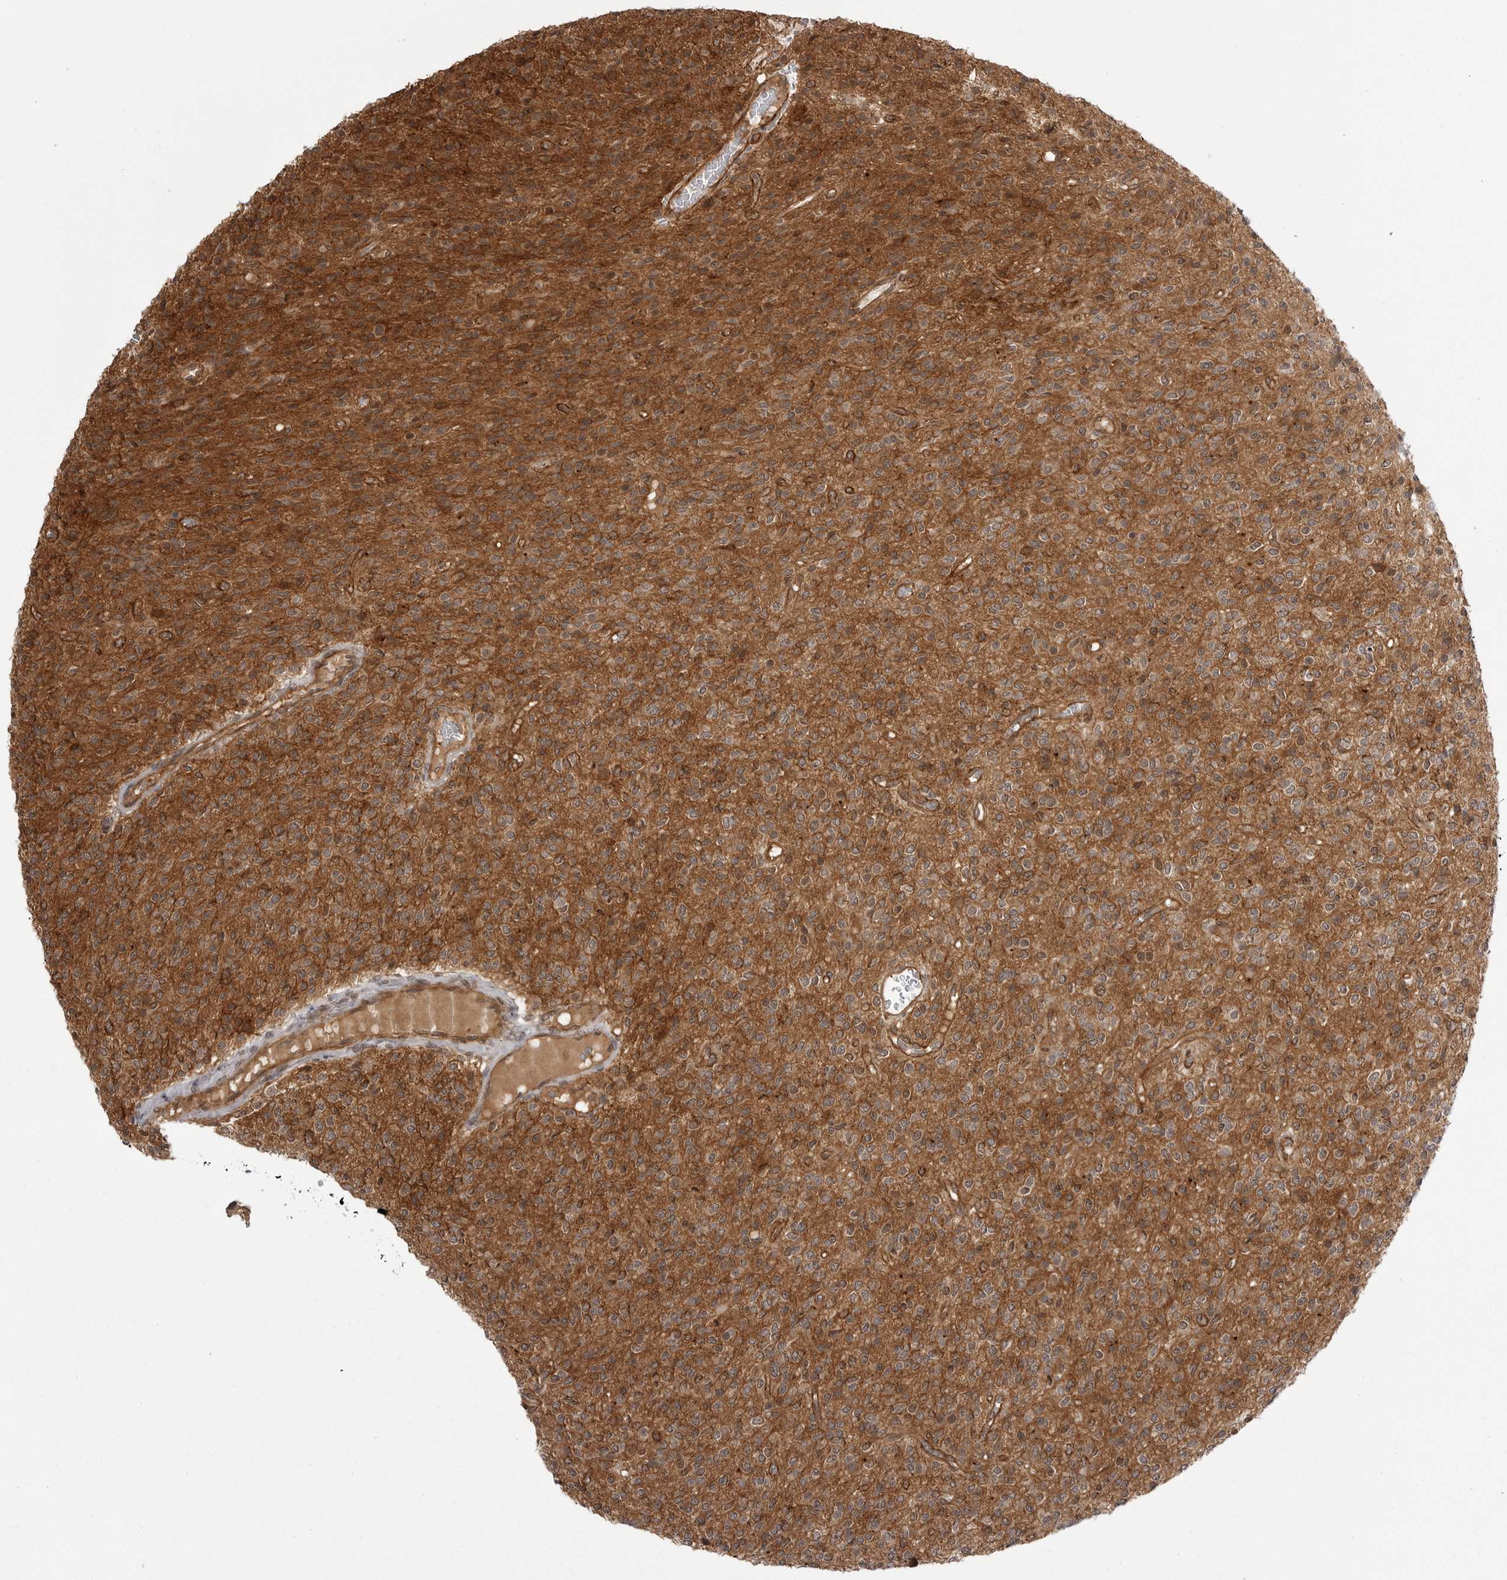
{"staining": {"intensity": "moderate", "quantity": "25%-75%", "location": "cytoplasmic/membranous"}, "tissue": "glioma", "cell_type": "Tumor cells", "image_type": "cancer", "snomed": [{"axis": "morphology", "description": "Glioma, malignant, High grade"}, {"axis": "topography", "description": "Brain"}], "caption": "An IHC image of neoplastic tissue is shown. Protein staining in brown highlights moderate cytoplasmic/membranous positivity in malignant glioma (high-grade) within tumor cells.", "gene": "SORBS1", "patient": {"sex": "male", "age": 34}}